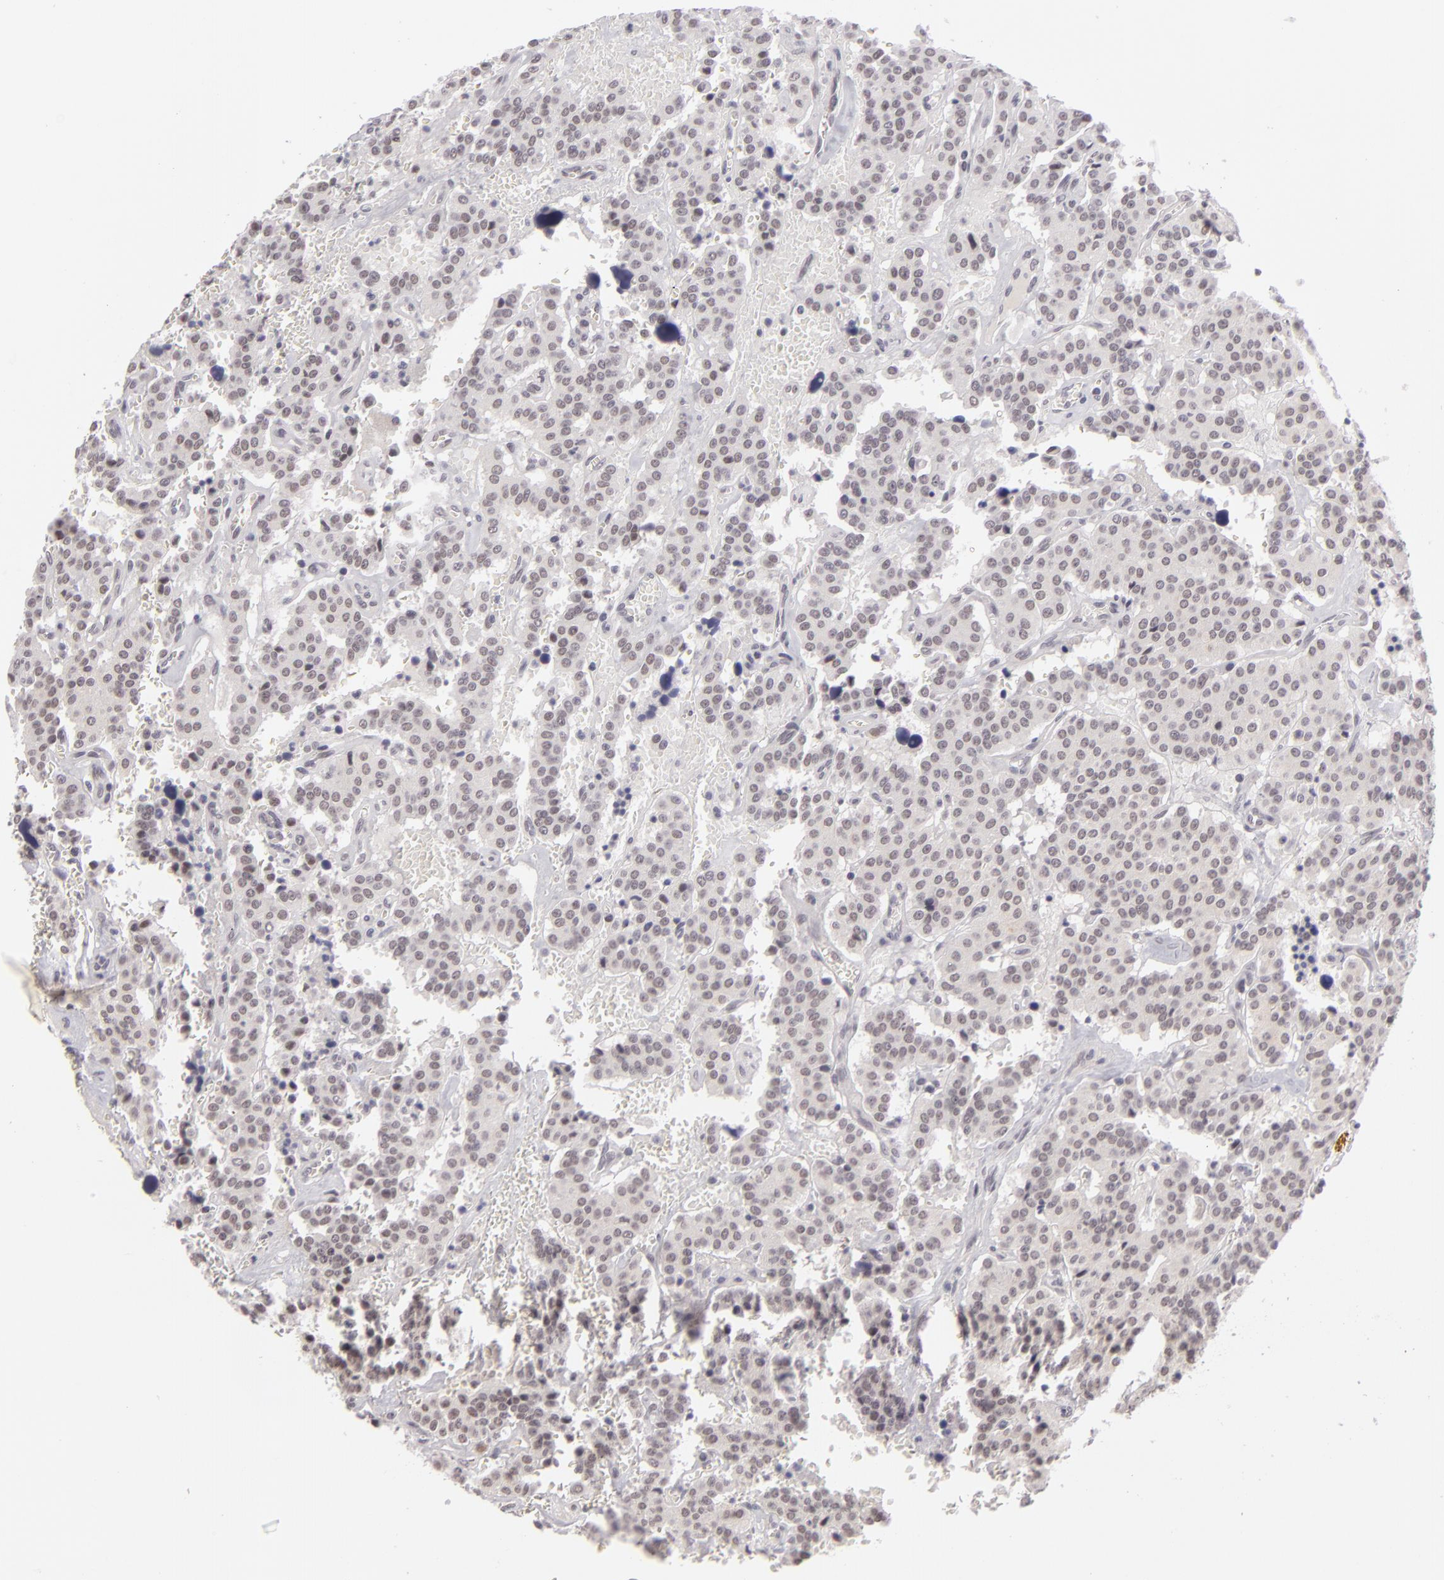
{"staining": {"intensity": "negative", "quantity": "none", "location": "none"}, "tissue": "carcinoid", "cell_type": "Tumor cells", "image_type": "cancer", "snomed": [{"axis": "morphology", "description": "Carcinoid, malignant, NOS"}, {"axis": "topography", "description": "Bronchus"}], "caption": "Tumor cells show no significant staining in carcinoid. Brightfield microscopy of IHC stained with DAB (3,3'-diaminobenzidine) (brown) and hematoxylin (blue), captured at high magnification.", "gene": "ZNF205", "patient": {"sex": "male", "age": 55}}